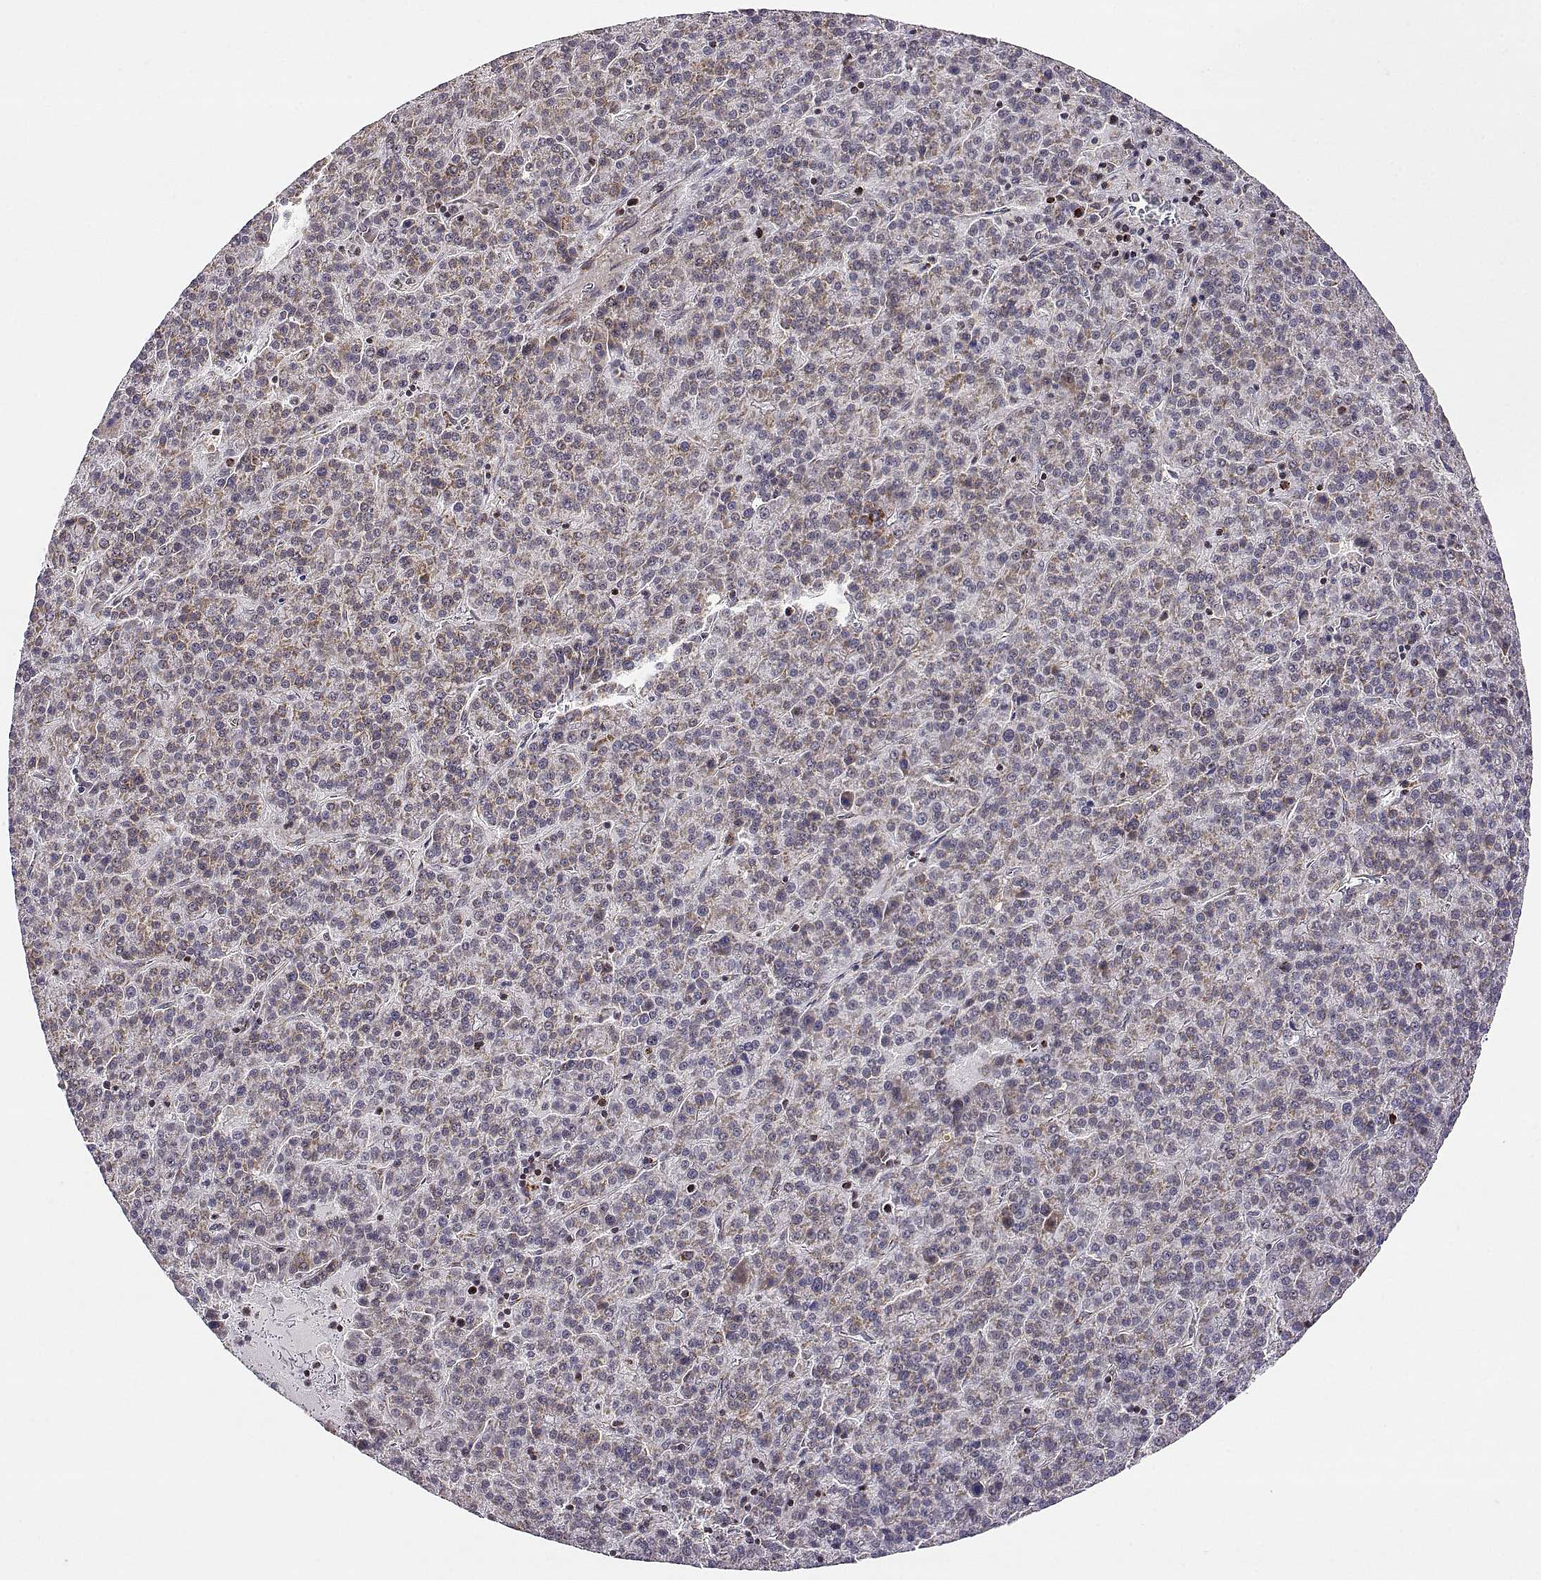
{"staining": {"intensity": "weak", "quantity": "25%-75%", "location": "cytoplasmic/membranous"}, "tissue": "liver cancer", "cell_type": "Tumor cells", "image_type": "cancer", "snomed": [{"axis": "morphology", "description": "Carcinoma, Hepatocellular, NOS"}, {"axis": "topography", "description": "Liver"}], "caption": "This is a histology image of immunohistochemistry staining of hepatocellular carcinoma (liver), which shows weak positivity in the cytoplasmic/membranous of tumor cells.", "gene": "EXOG", "patient": {"sex": "female", "age": 58}}